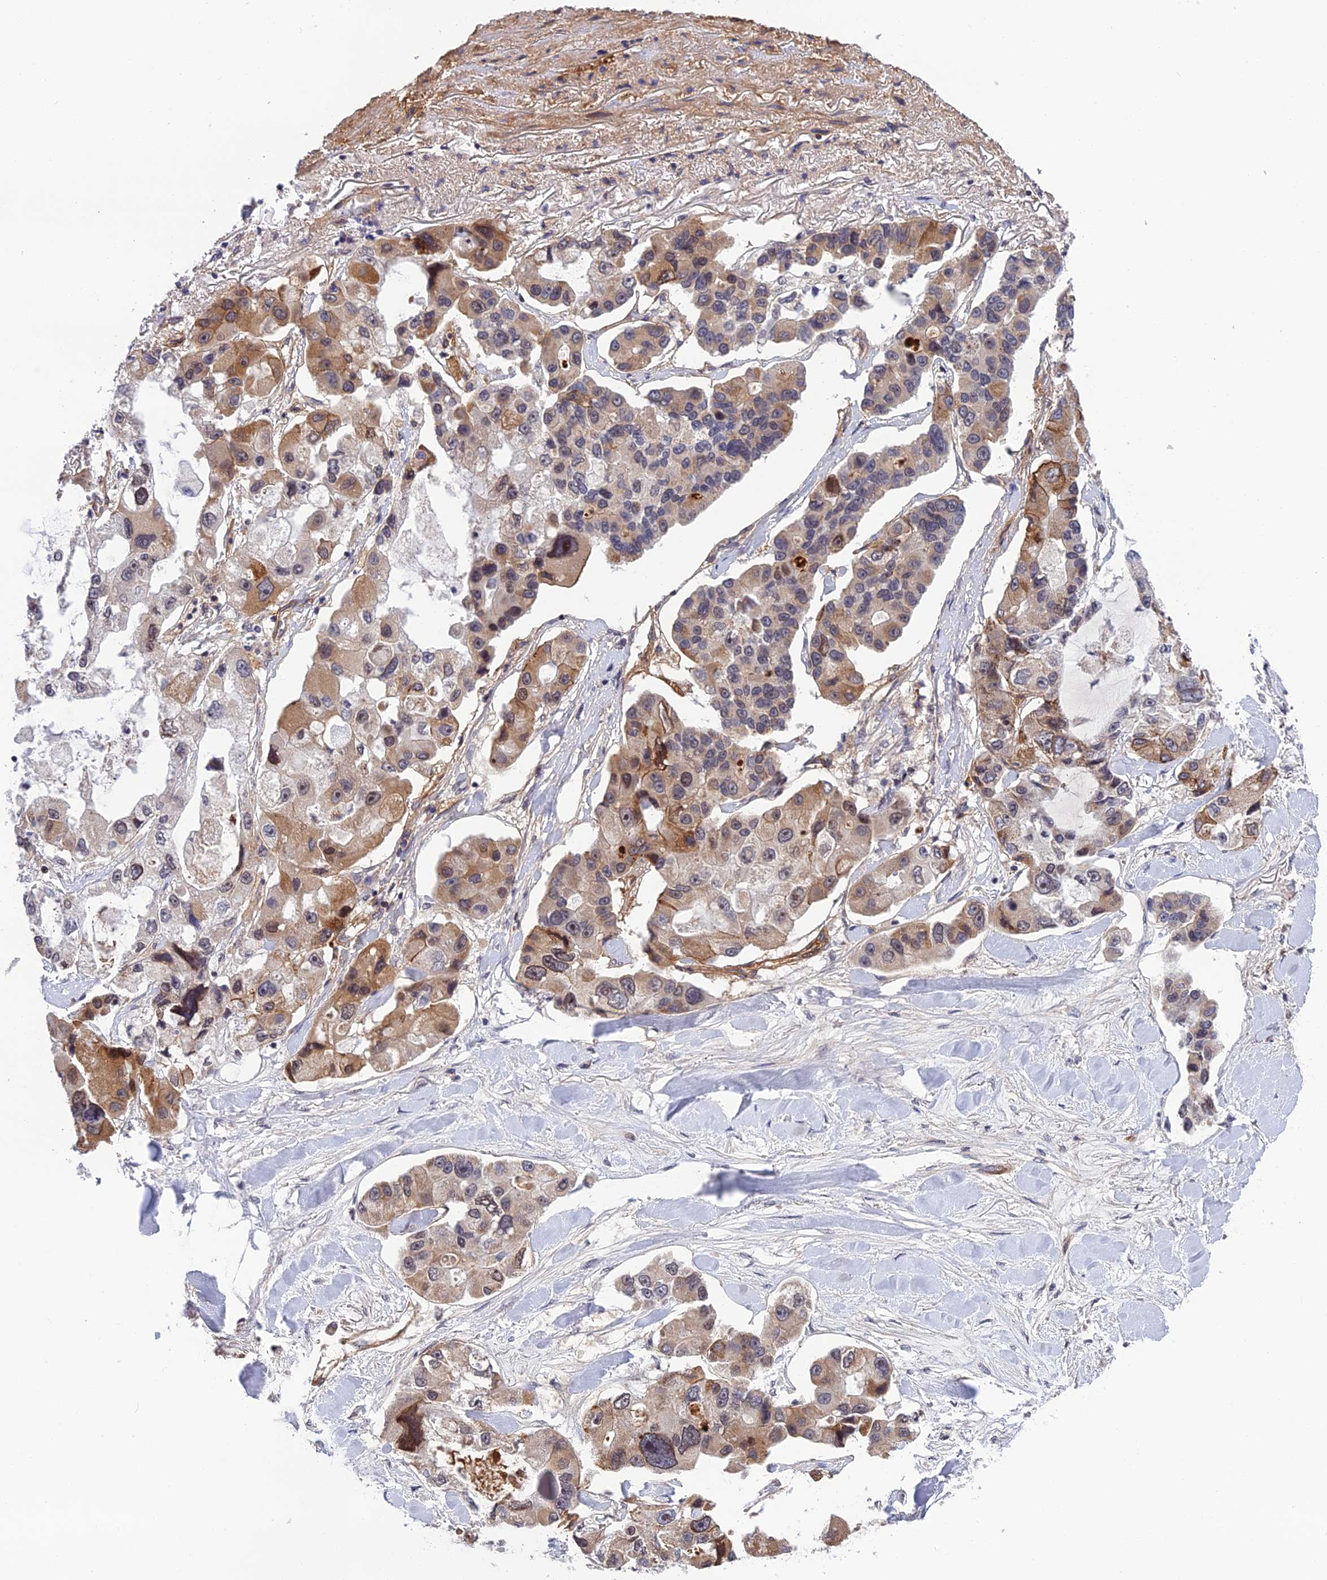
{"staining": {"intensity": "moderate", "quantity": "25%-75%", "location": "cytoplasmic/membranous,nuclear"}, "tissue": "lung cancer", "cell_type": "Tumor cells", "image_type": "cancer", "snomed": [{"axis": "morphology", "description": "Adenocarcinoma, NOS"}, {"axis": "topography", "description": "Lung"}], "caption": "Protein expression analysis of lung cancer displays moderate cytoplasmic/membranous and nuclear staining in approximately 25%-75% of tumor cells.", "gene": "REXO1", "patient": {"sex": "female", "age": 54}}